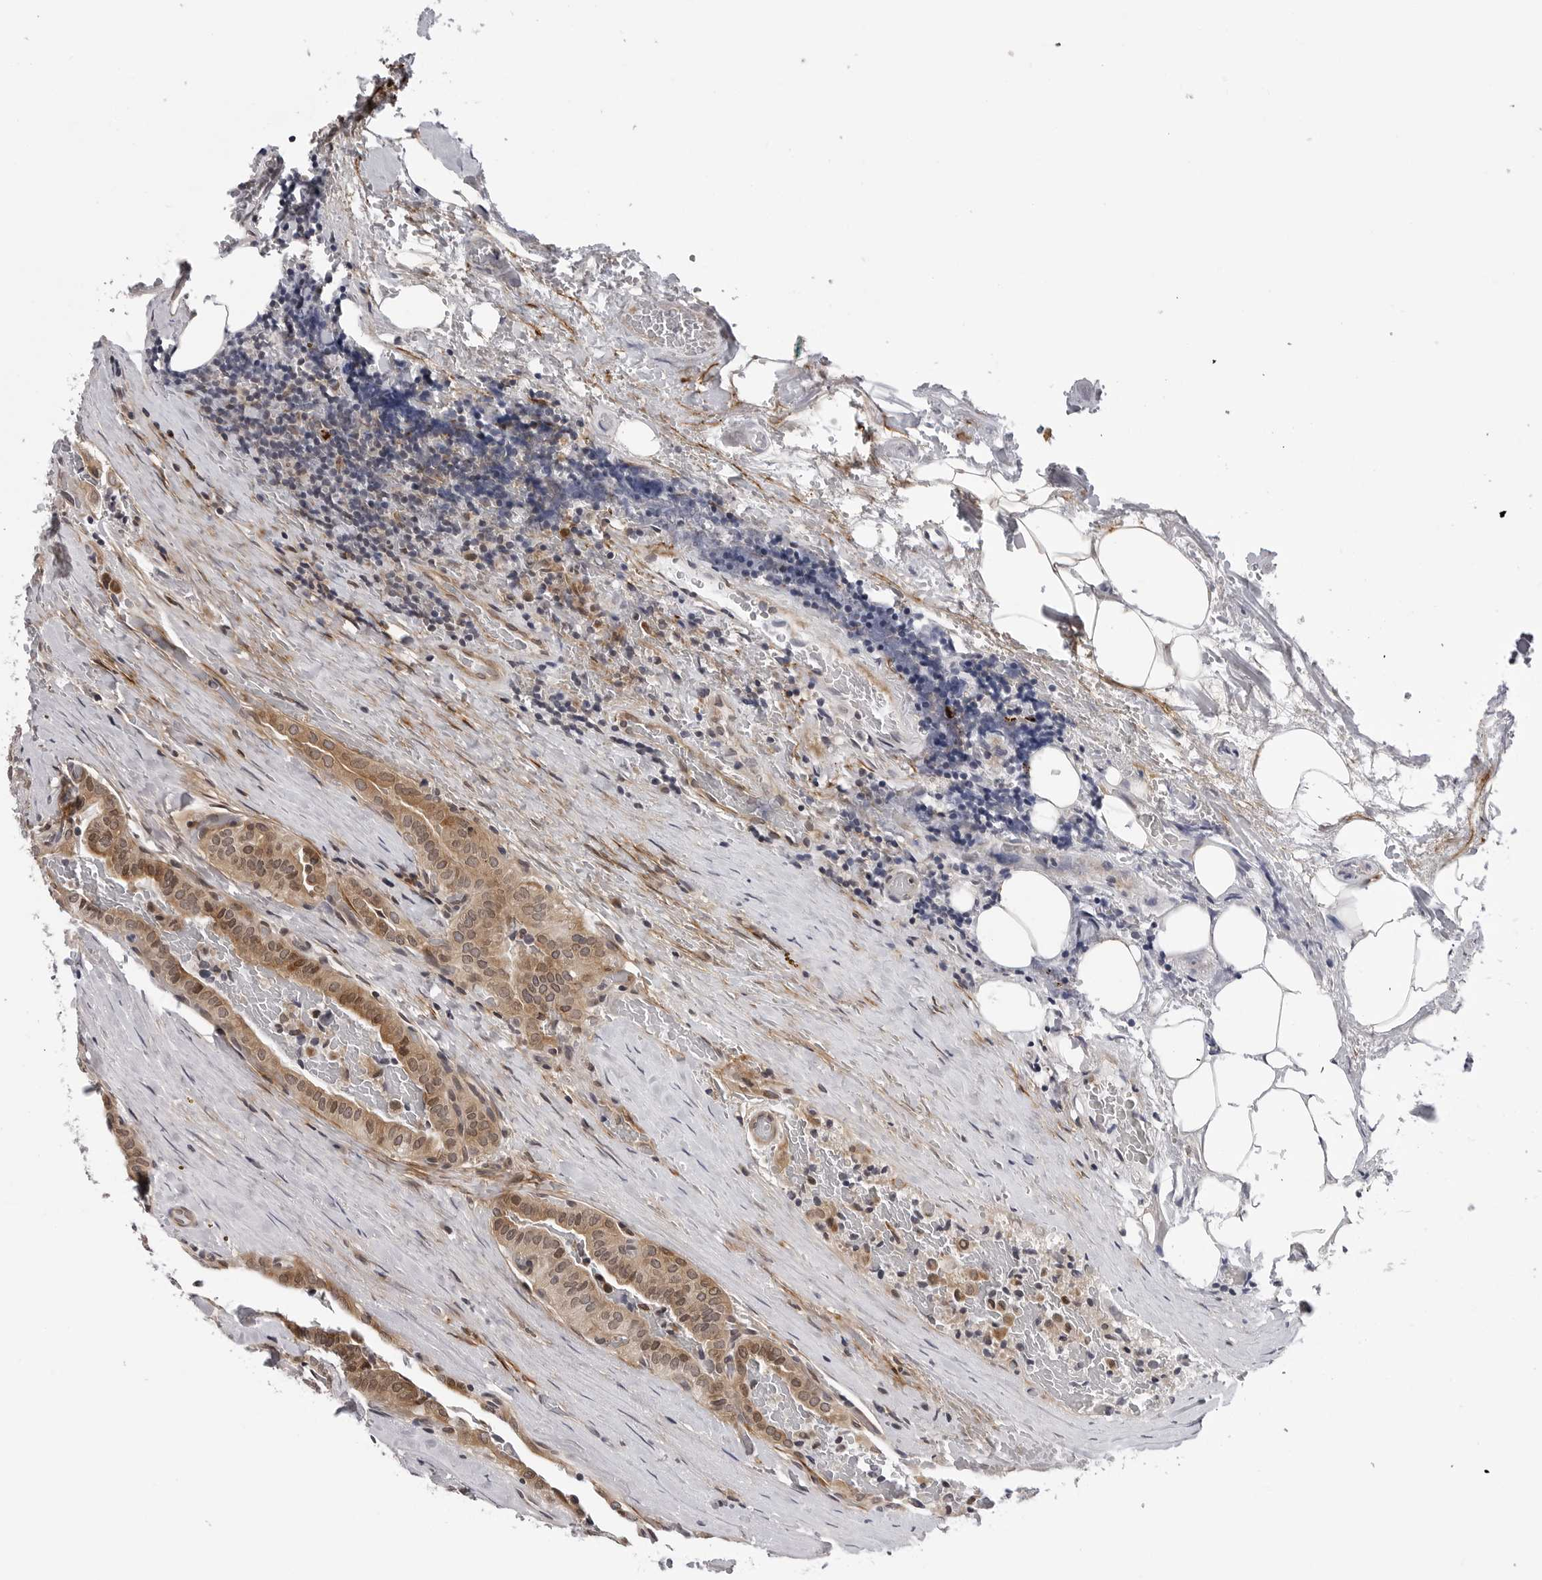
{"staining": {"intensity": "moderate", "quantity": ">75%", "location": "cytoplasmic/membranous,nuclear"}, "tissue": "thyroid cancer", "cell_type": "Tumor cells", "image_type": "cancer", "snomed": [{"axis": "morphology", "description": "Papillary adenocarcinoma, NOS"}, {"axis": "topography", "description": "Thyroid gland"}], "caption": "This is an image of immunohistochemistry staining of thyroid cancer (papillary adenocarcinoma), which shows moderate staining in the cytoplasmic/membranous and nuclear of tumor cells.", "gene": "KIAA1614", "patient": {"sex": "male", "age": 77}}